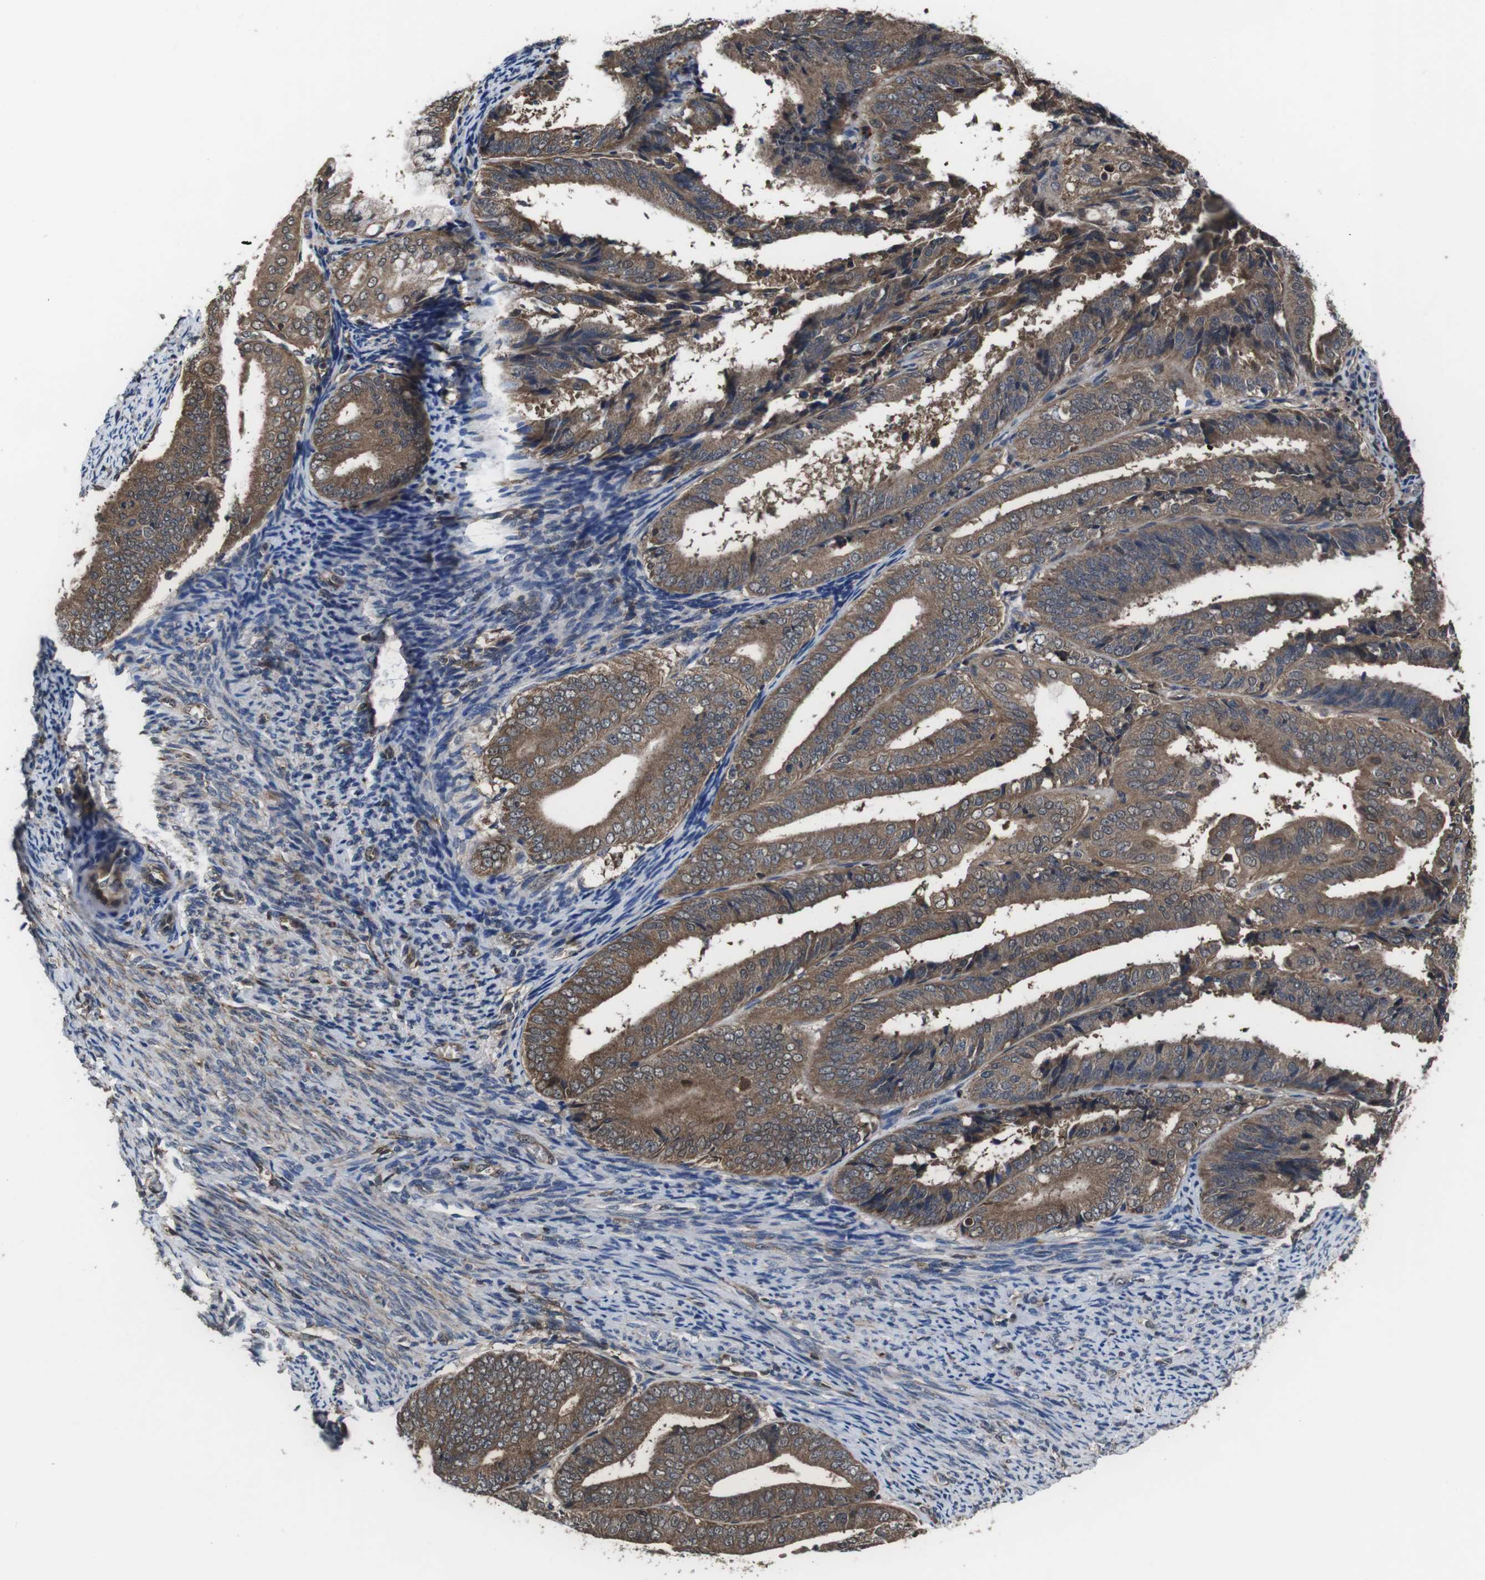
{"staining": {"intensity": "moderate", "quantity": ">75%", "location": "cytoplasmic/membranous"}, "tissue": "endometrial cancer", "cell_type": "Tumor cells", "image_type": "cancer", "snomed": [{"axis": "morphology", "description": "Adenocarcinoma, NOS"}, {"axis": "topography", "description": "Endometrium"}], "caption": "Endometrial cancer stained for a protein (brown) shows moderate cytoplasmic/membranous positive staining in approximately >75% of tumor cells.", "gene": "CXCL11", "patient": {"sex": "female", "age": 63}}